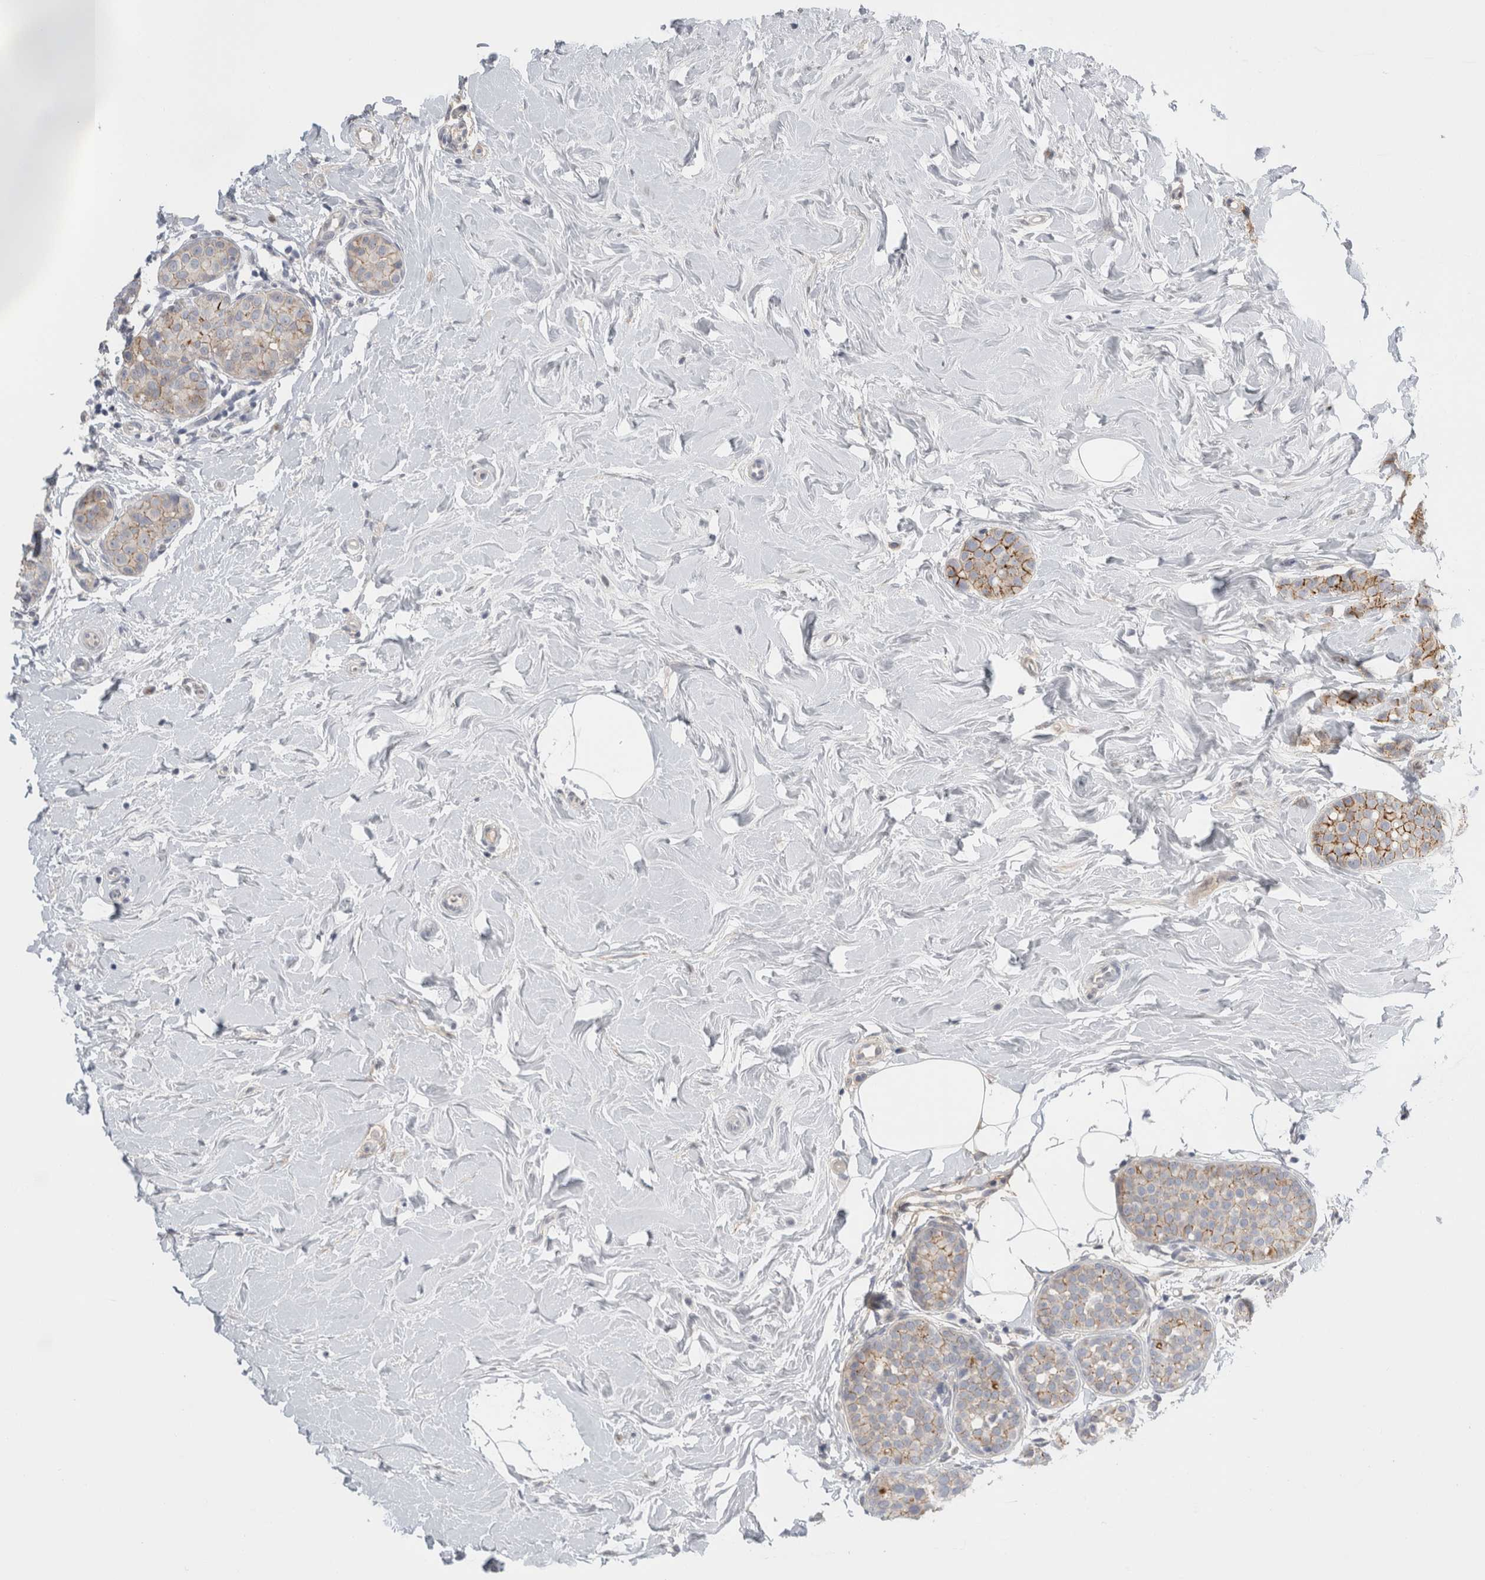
{"staining": {"intensity": "moderate", "quantity": "25%-75%", "location": "cytoplasmic/membranous"}, "tissue": "breast cancer", "cell_type": "Tumor cells", "image_type": "cancer", "snomed": [{"axis": "morphology", "description": "Lobular carcinoma, in situ"}, {"axis": "morphology", "description": "Lobular carcinoma"}, {"axis": "topography", "description": "Breast"}], "caption": "This is an image of immunohistochemistry staining of lobular carcinoma (breast), which shows moderate positivity in the cytoplasmic/membranous of tumor cells.", "gene": "VANGL1", "patient": {"sex": "female", "age": 41}}